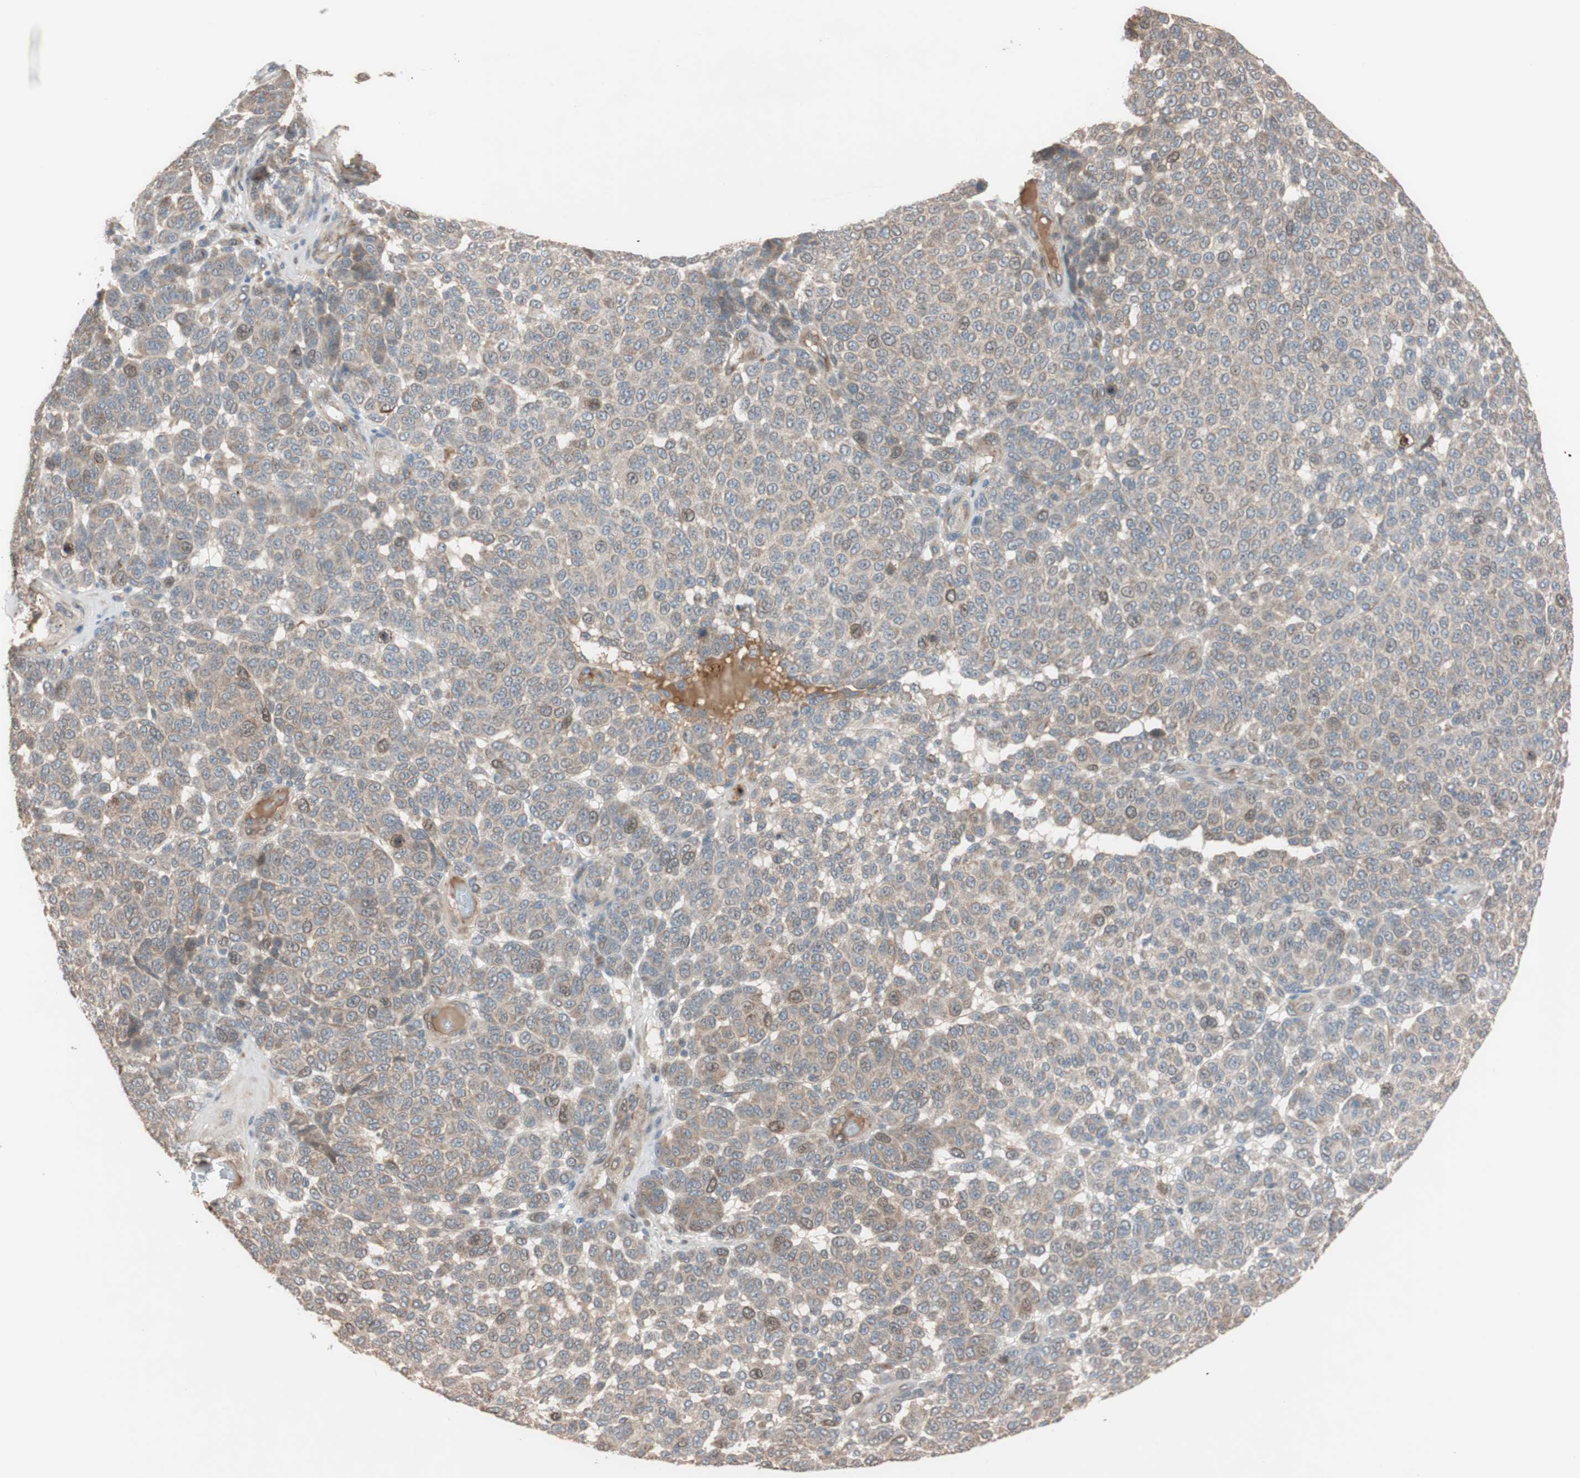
{"staining": {"intensity": "moderate", "quantity": ">75%", "location": "cytoplasmic/membranous"}, "tissue": "melanoma", "cell_type": "Tumor cells", "image_type": "cancer", "snomed": [{"axis": "morphology", "description": "Malignant melanoma, NOS"}, {"axis": "topography", "description": "Skin"}], "caption": "Immunohistochemistry (DAB (3,3'-diaminobenzidine)) staining of melanoma exhibits moderate cytoplasmic/membranous protein staining in approximately >75% of tumor cells. Using DAB (brown) and hematoxylin (blue) stains, captured at high magnification using brightfield microscopy.", "gene": "SDC4", "patient": {"sex": "male", "age": 59}}